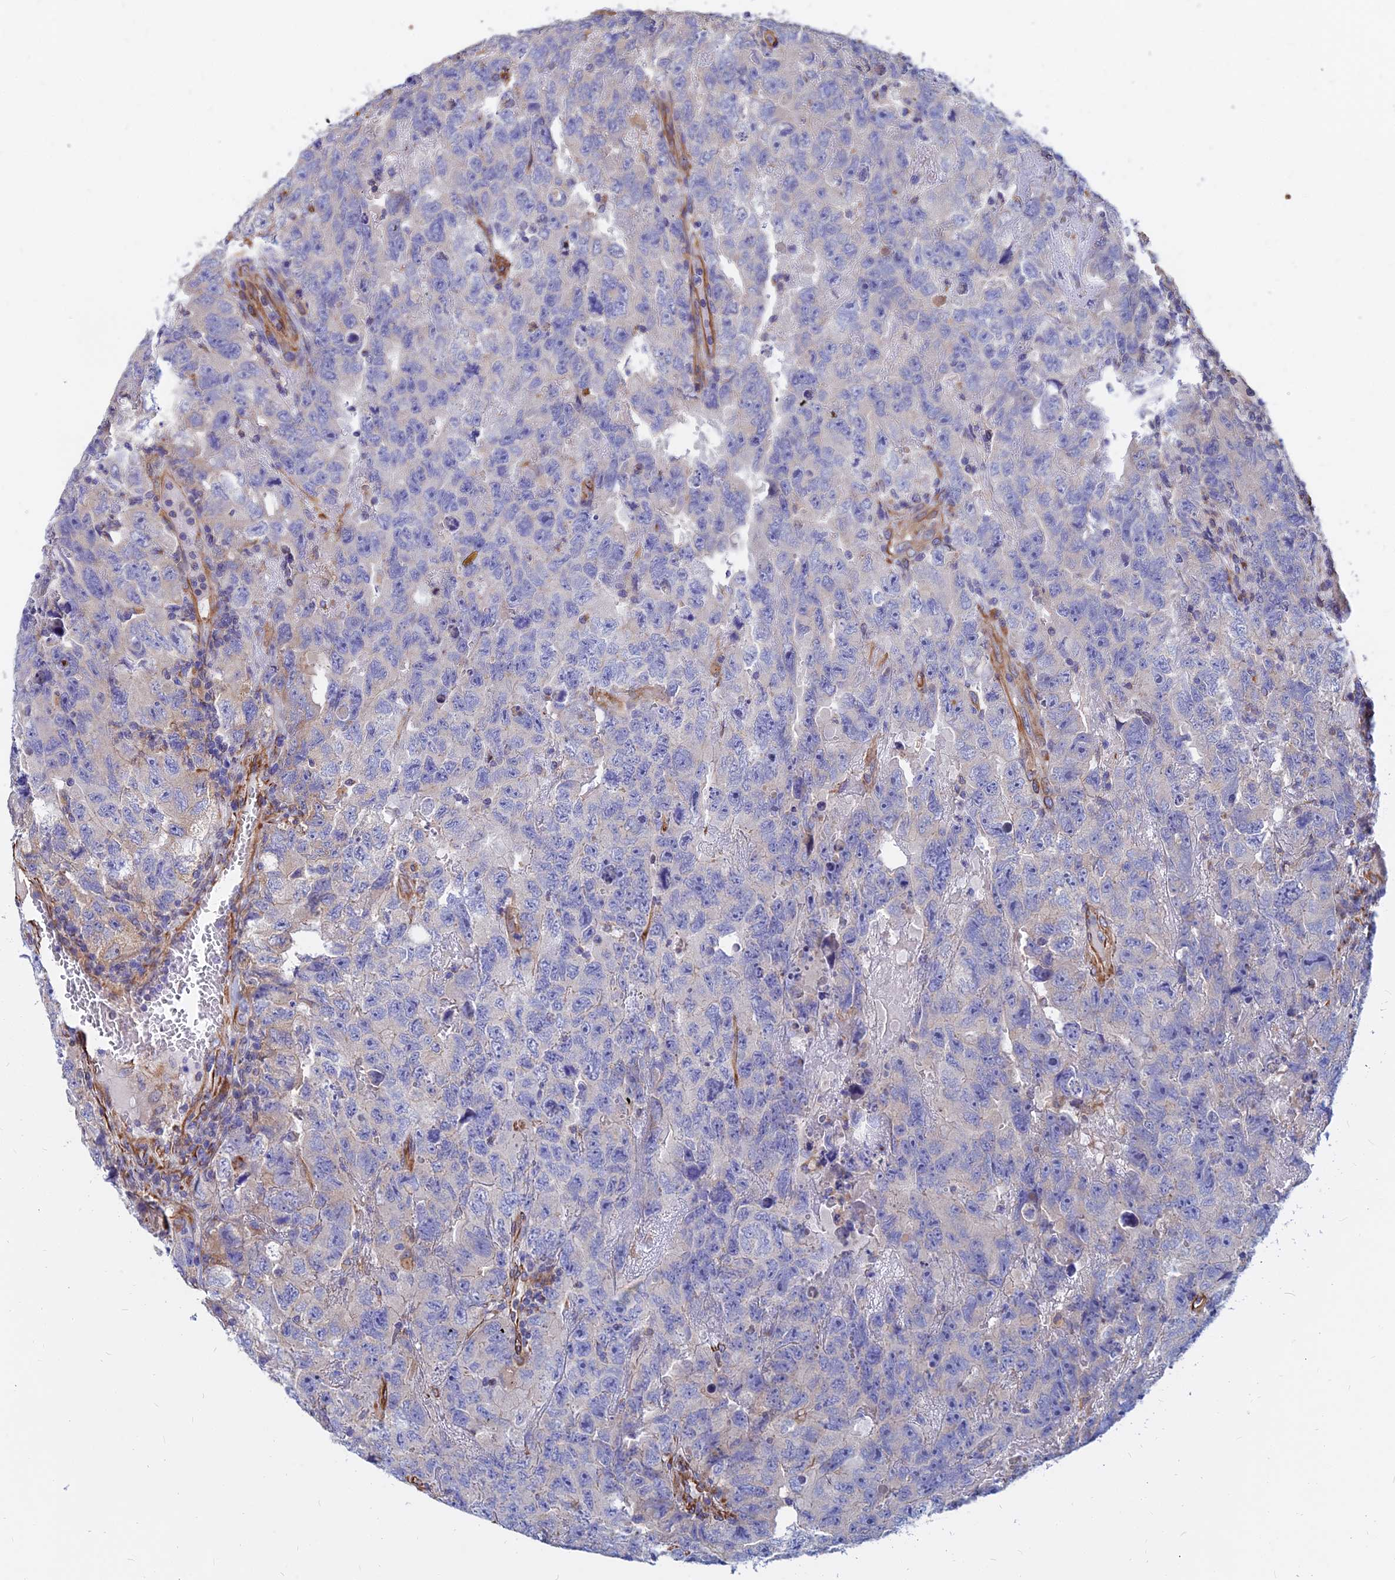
{"staining": {"intensity": "negative", "quantity": "none", "location": "none"}, "tissue": "testis cancer", "cell_type": "Tumor cells", "image_type": "cancer", "snomed": [{"axis": "morphology", "description": "Carcinoma, Embryonal, NOS"}, {"axis": "topography", "description": "Testis"}], "caption": "An image of human testis embryonal carcinoma is negative for staining in tumor cells.", "gene": "CDK18", "patient": {"sex": "male", "age": 45}}